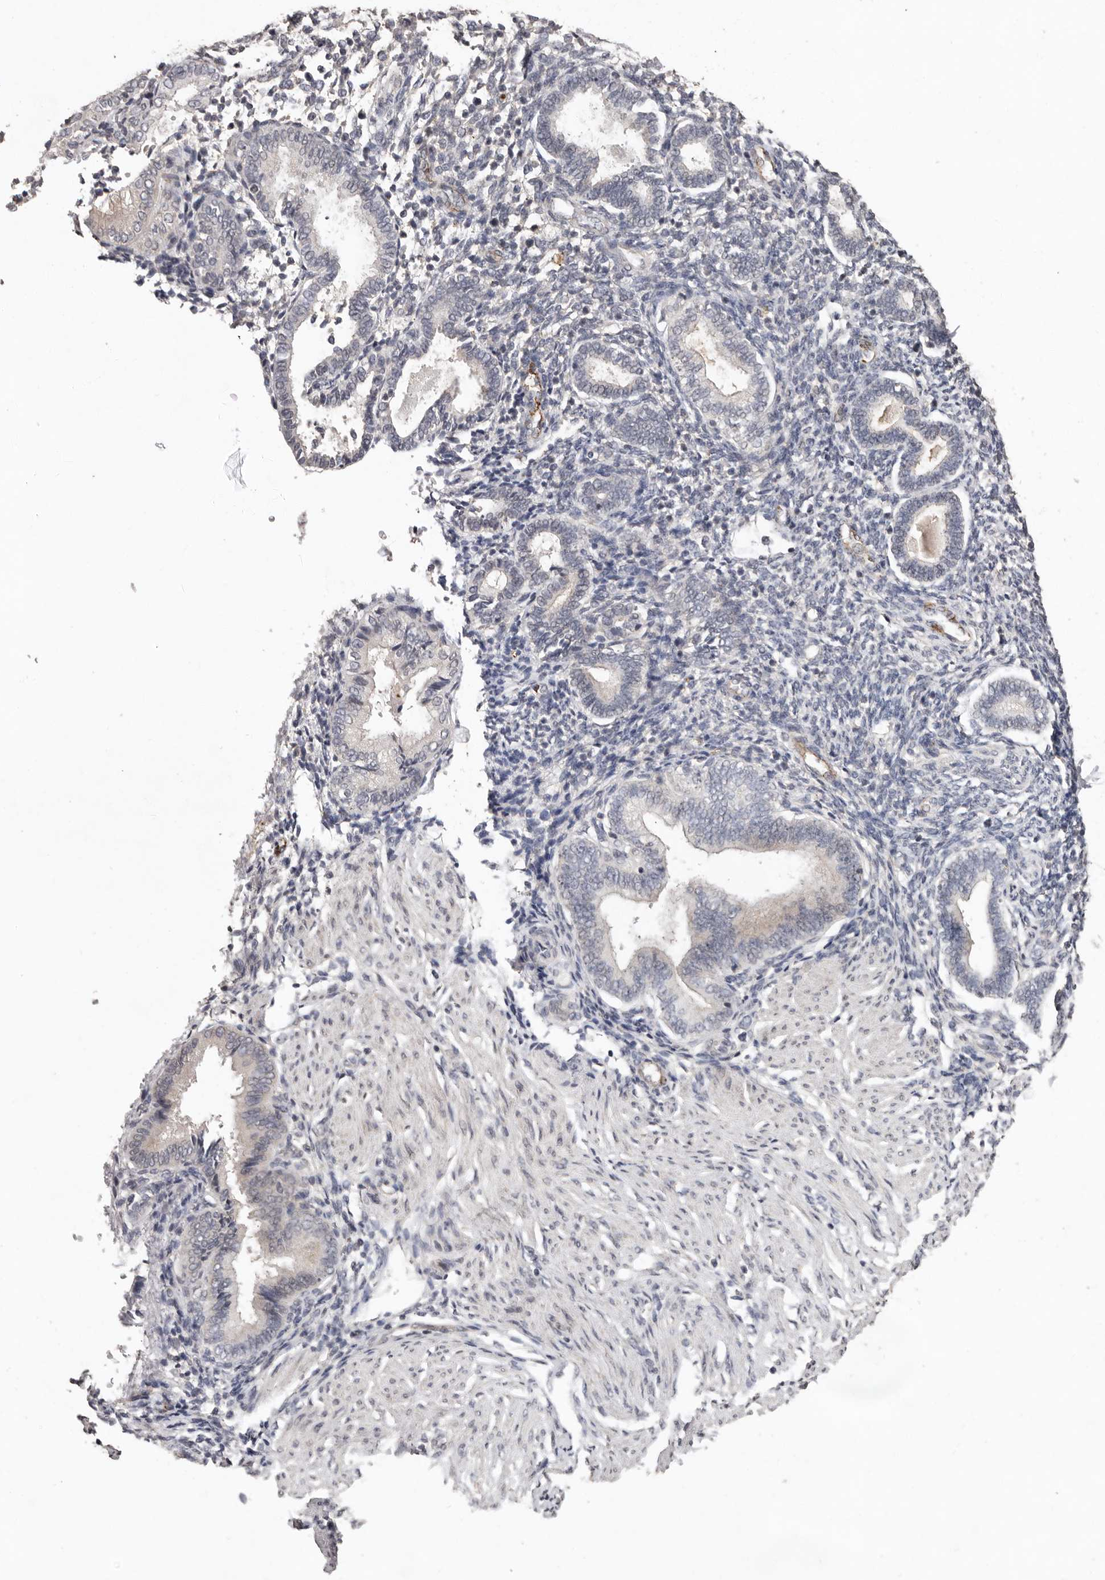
{"staining": {"intensity": "negative", "quantity": "none", "location": "none"}, "tissue": "endometrium", "cell_type": "Cells in endometrial stroma", "image_type": "normal", "snomed": [{"axis": "morphology", "description": "Normal tissue, NOS"}, {"axis": "topography", "description": "Endometrium"}], "caption": "A photomicrograph of human endometrium is negative for staining in cells in endometrial stroma. The staining was performed using DAB to visualize the protein expression in brown, while the nuclei were stained in blue with hematoxylin (Magnification: 20x).", "gene": "SULT1E1", "patient": {"sex": "female", "age": 53}}